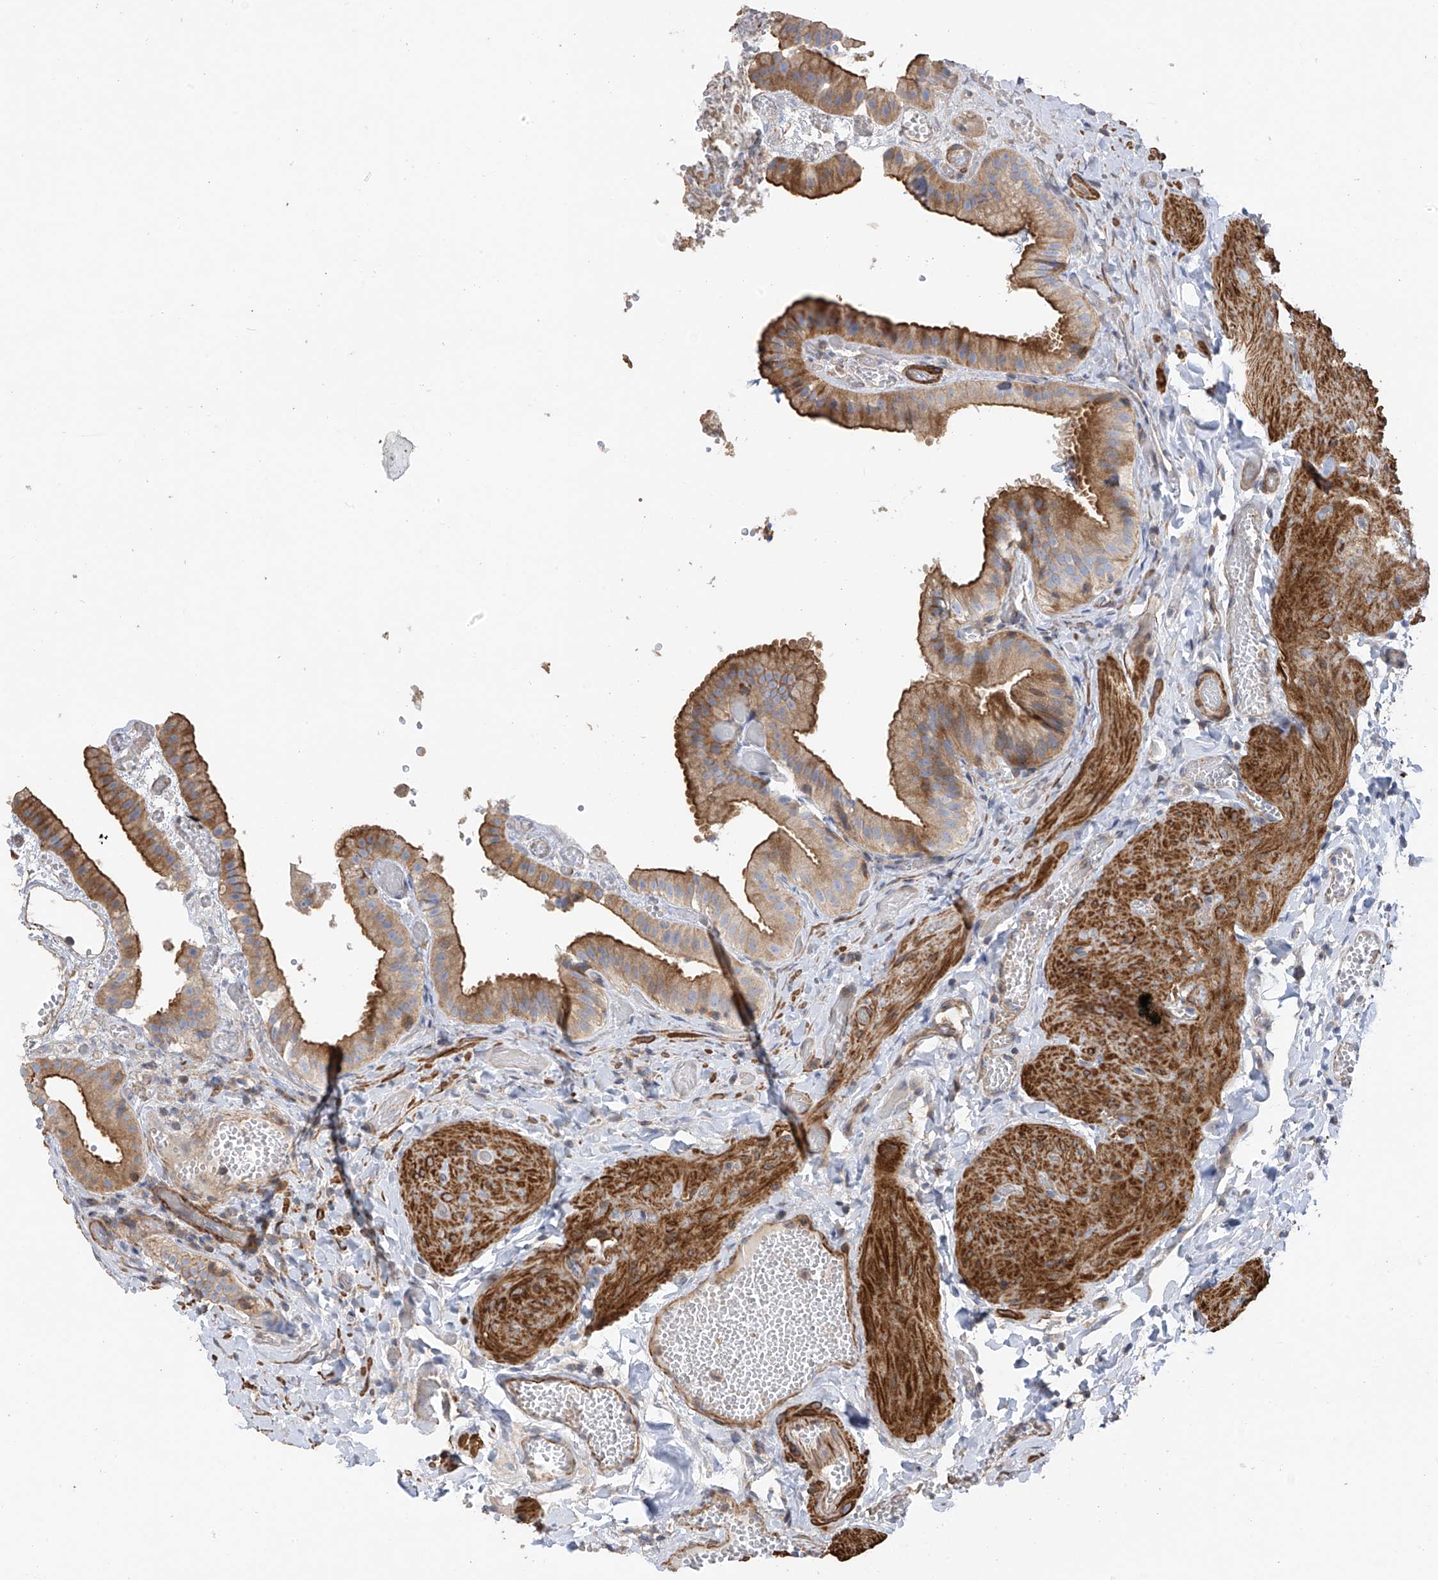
{"staining": {"intensity": "strong", "quantity": "25%-75%", "location": "cytoplasmic/membranous"}, "tissue": "gallbladder", "cell_type": "Glandular cells", "image_type": "normal", "snomed": [{"axis": "morphology", "description": "Normal tissue, NOS"}, {"axis": "topography", "description": "Gallbladder"}], "caption": "Strong cytoplasmic/membranous expression for a protein is seen in approximately 25%-75% of glandular cells of unremarkable gallbladder using immunohistochemistry.", "gene": "SLC43A3", "patient": {"sex": "female", "age": 64}}